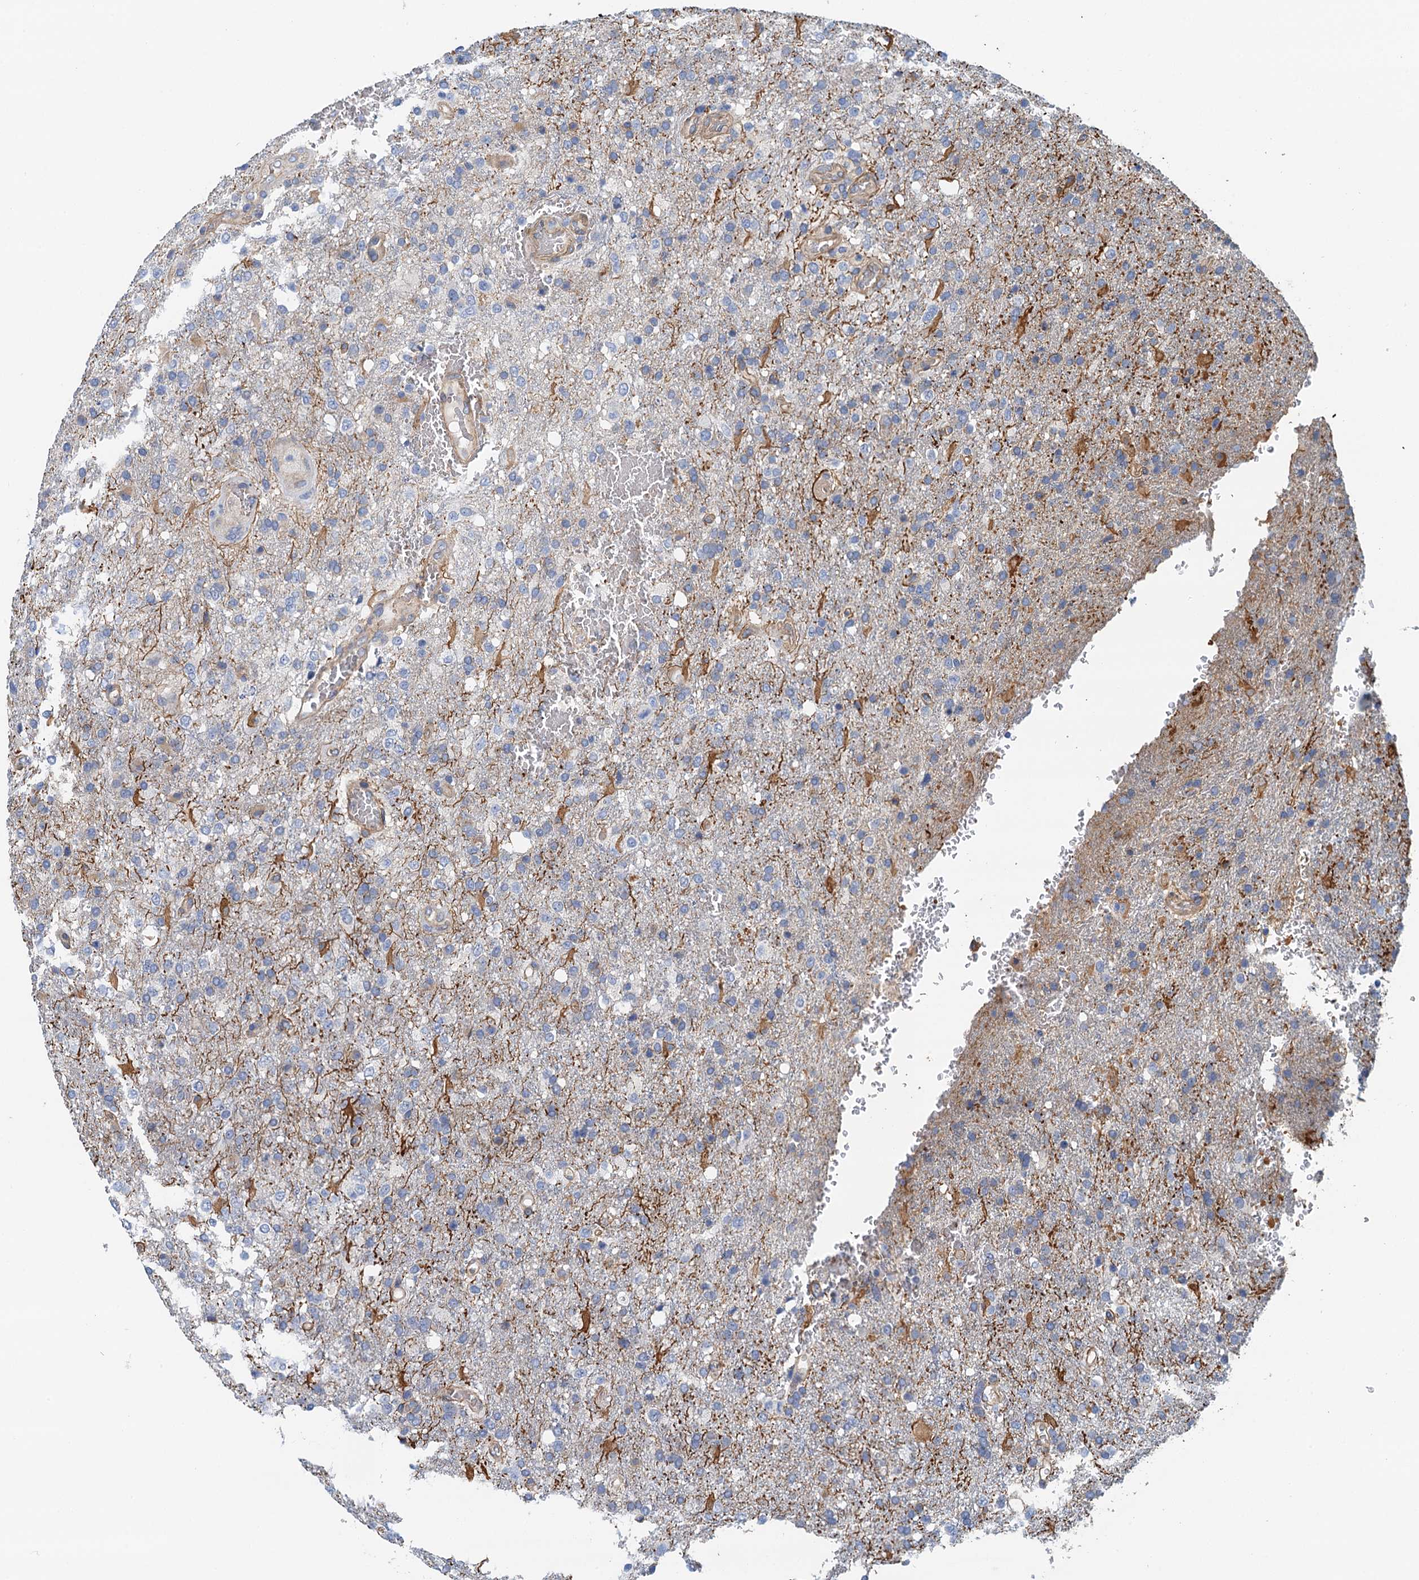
{"staining": {"intensity": "negative", "quantity": "none", "location": "none"}, "tissue": "glioma", "cell_type": "Tumor cells", "image_type": "cancer", "snomed": [{"axis": "morphology", "description": "Glioma, malignant, High grade"}, {"axis": "topography", "description": "Brain"}], "caption": "There is no significant expression in tumor cells of glioma. (DAB (3,3'-diaminobenzidine) IHC with hematoxylin counter stain).", "gene": "ROGDI", "patient": {"sex": "female", "age": 74}}